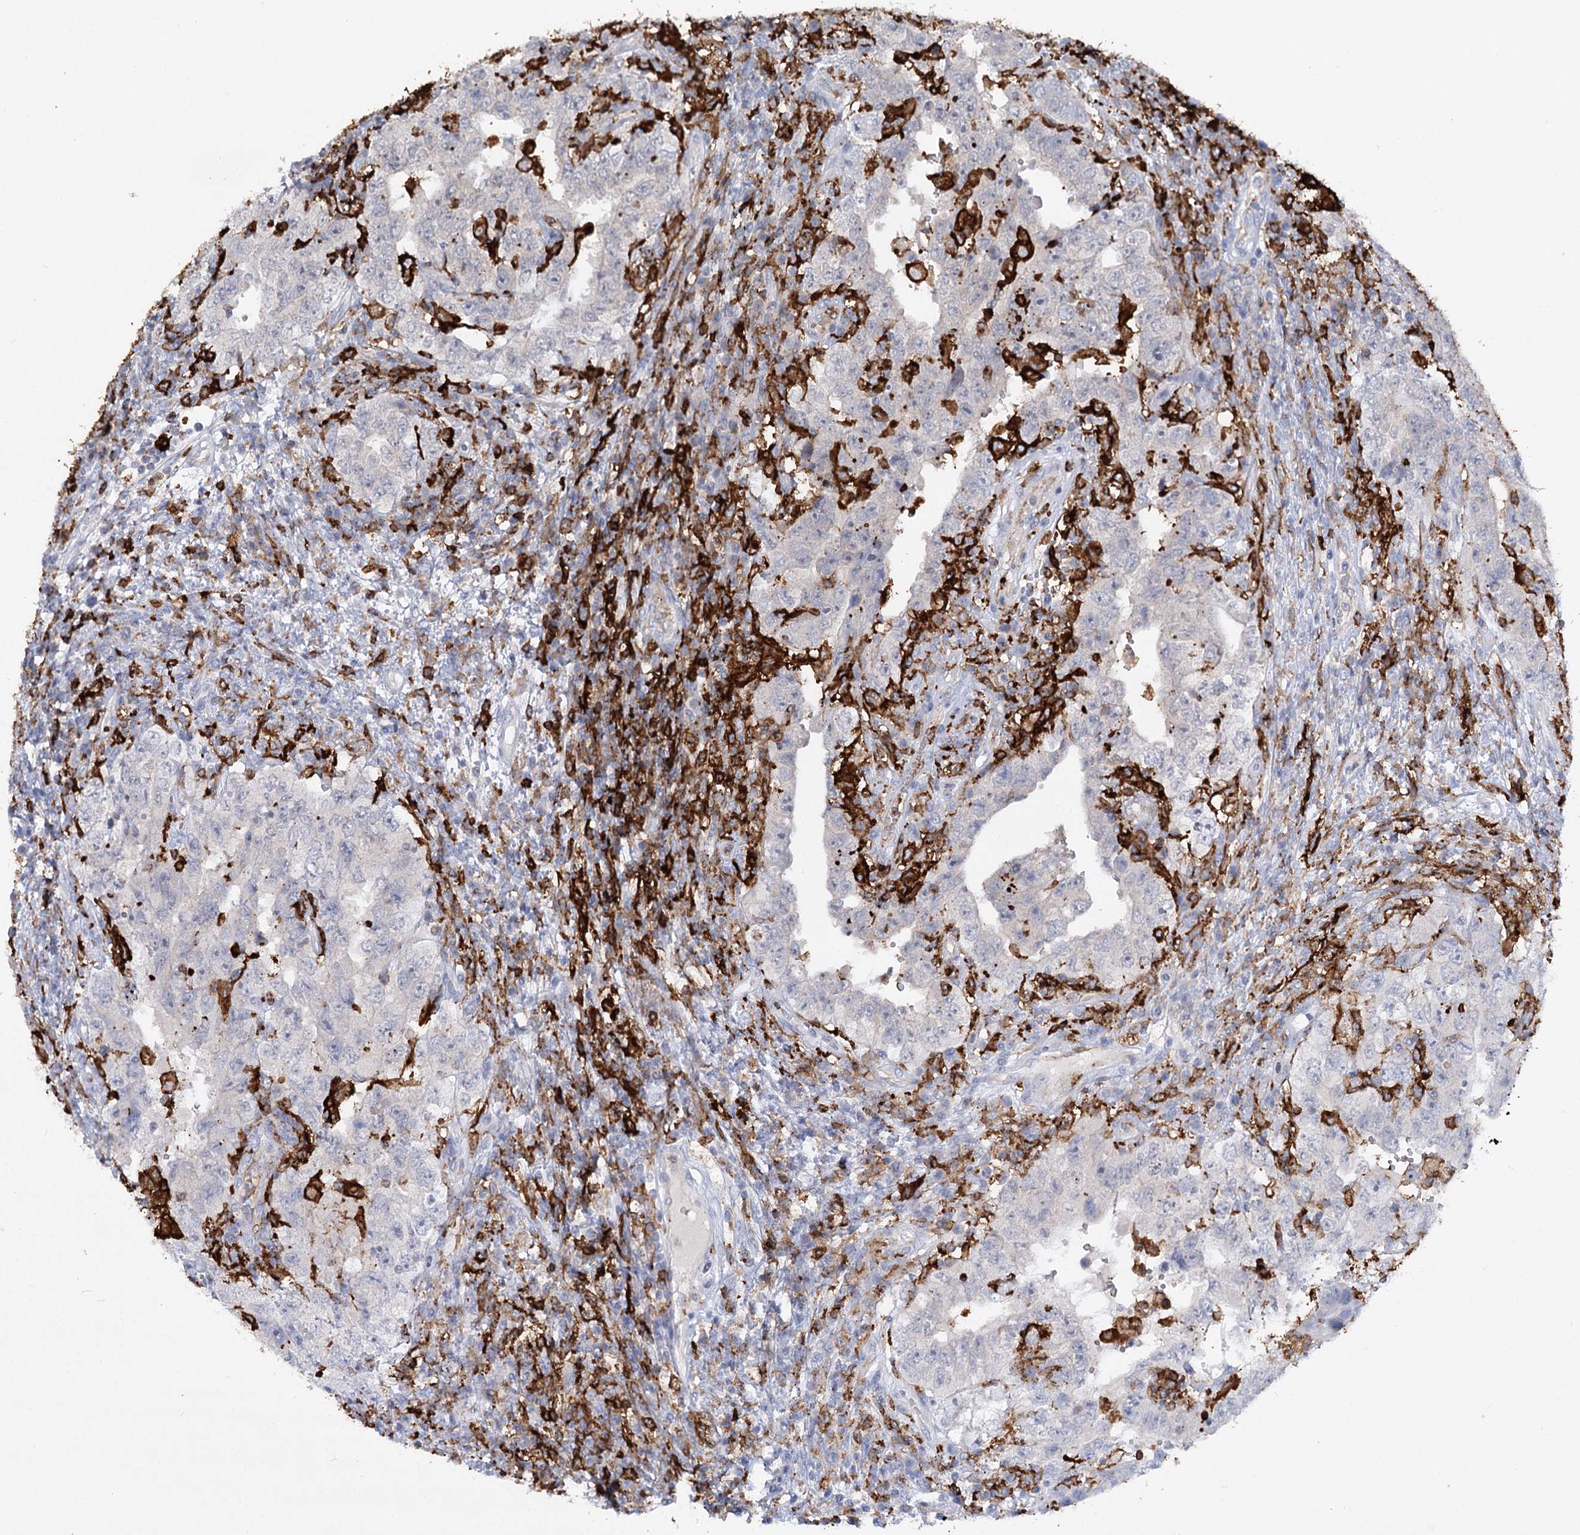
{"staining": {"intensity": "negative", "quantity": "none", "location": "none"}, "tissue": "testis cancer", "cell_type": "Tumor cells", "image_type": "cancer", "snomed": [{"axis": "morphology", "description": "Carcinoma, Embryonal, NOS"}, {"axis": "topography", "description": "Testis"}], "caption": "The micrograph demonstrates no staining of tumor cells in testis embryonal carcinoma.", "gene": "PIWIL4", "patient": {"sex": "male", "age": 26}}